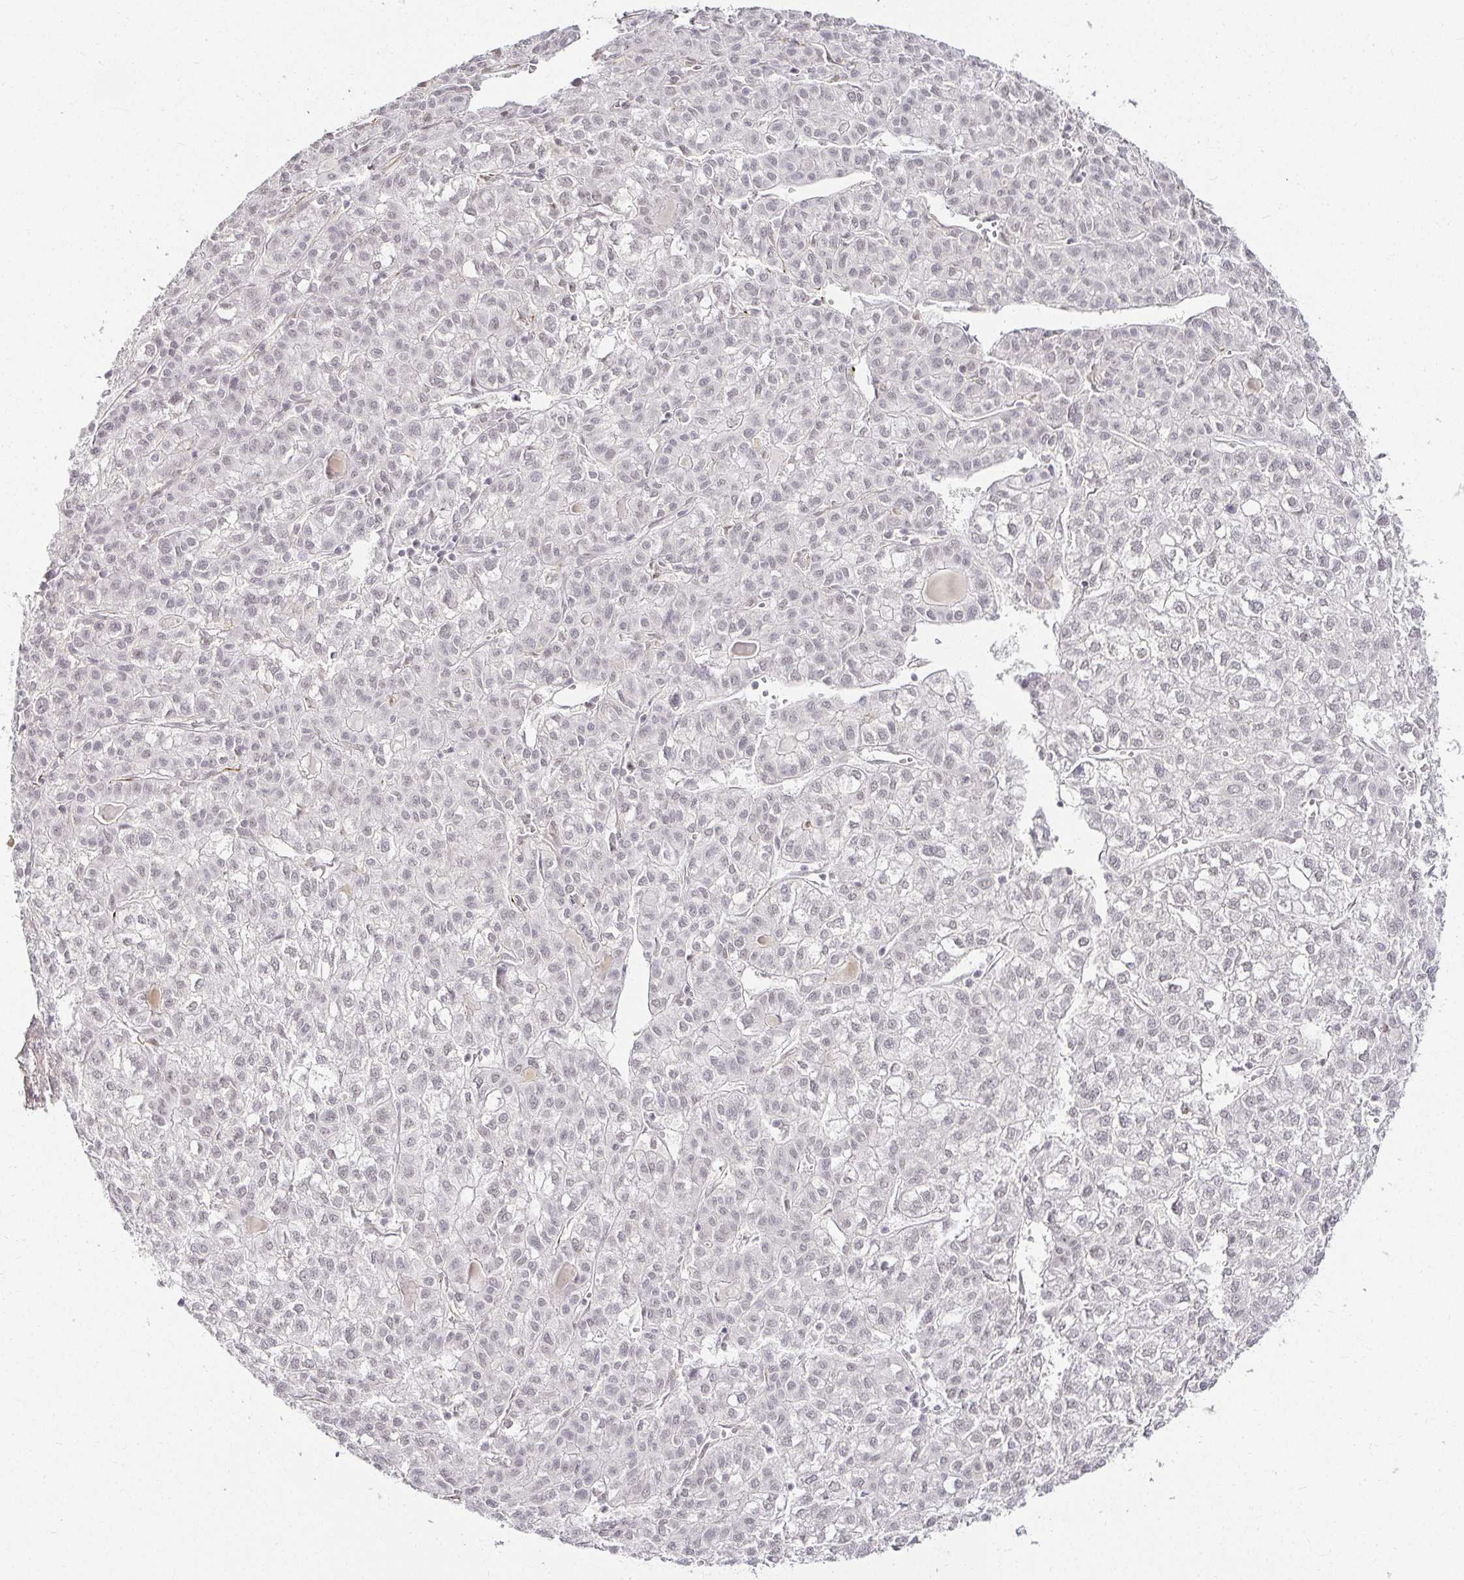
{"staining": {"intensity": "negative", "quantity": "none", "location": "none"}, "tissue": "liver cancer", "cell_type": "Tumor cells", "image_type": "cancer", "snomed": [{"axis": "morphology", "description": "Carcinoma, Hepatocellular, NOS"}, {"axis": "topography", "description": "Liver"}], "caption": "A histopathology image of human hepatocellular carcinoma (liver) is negative for staining in tumor cells.", "gene": "ACAN", "patient": {"sex": "female", "age": 43}}